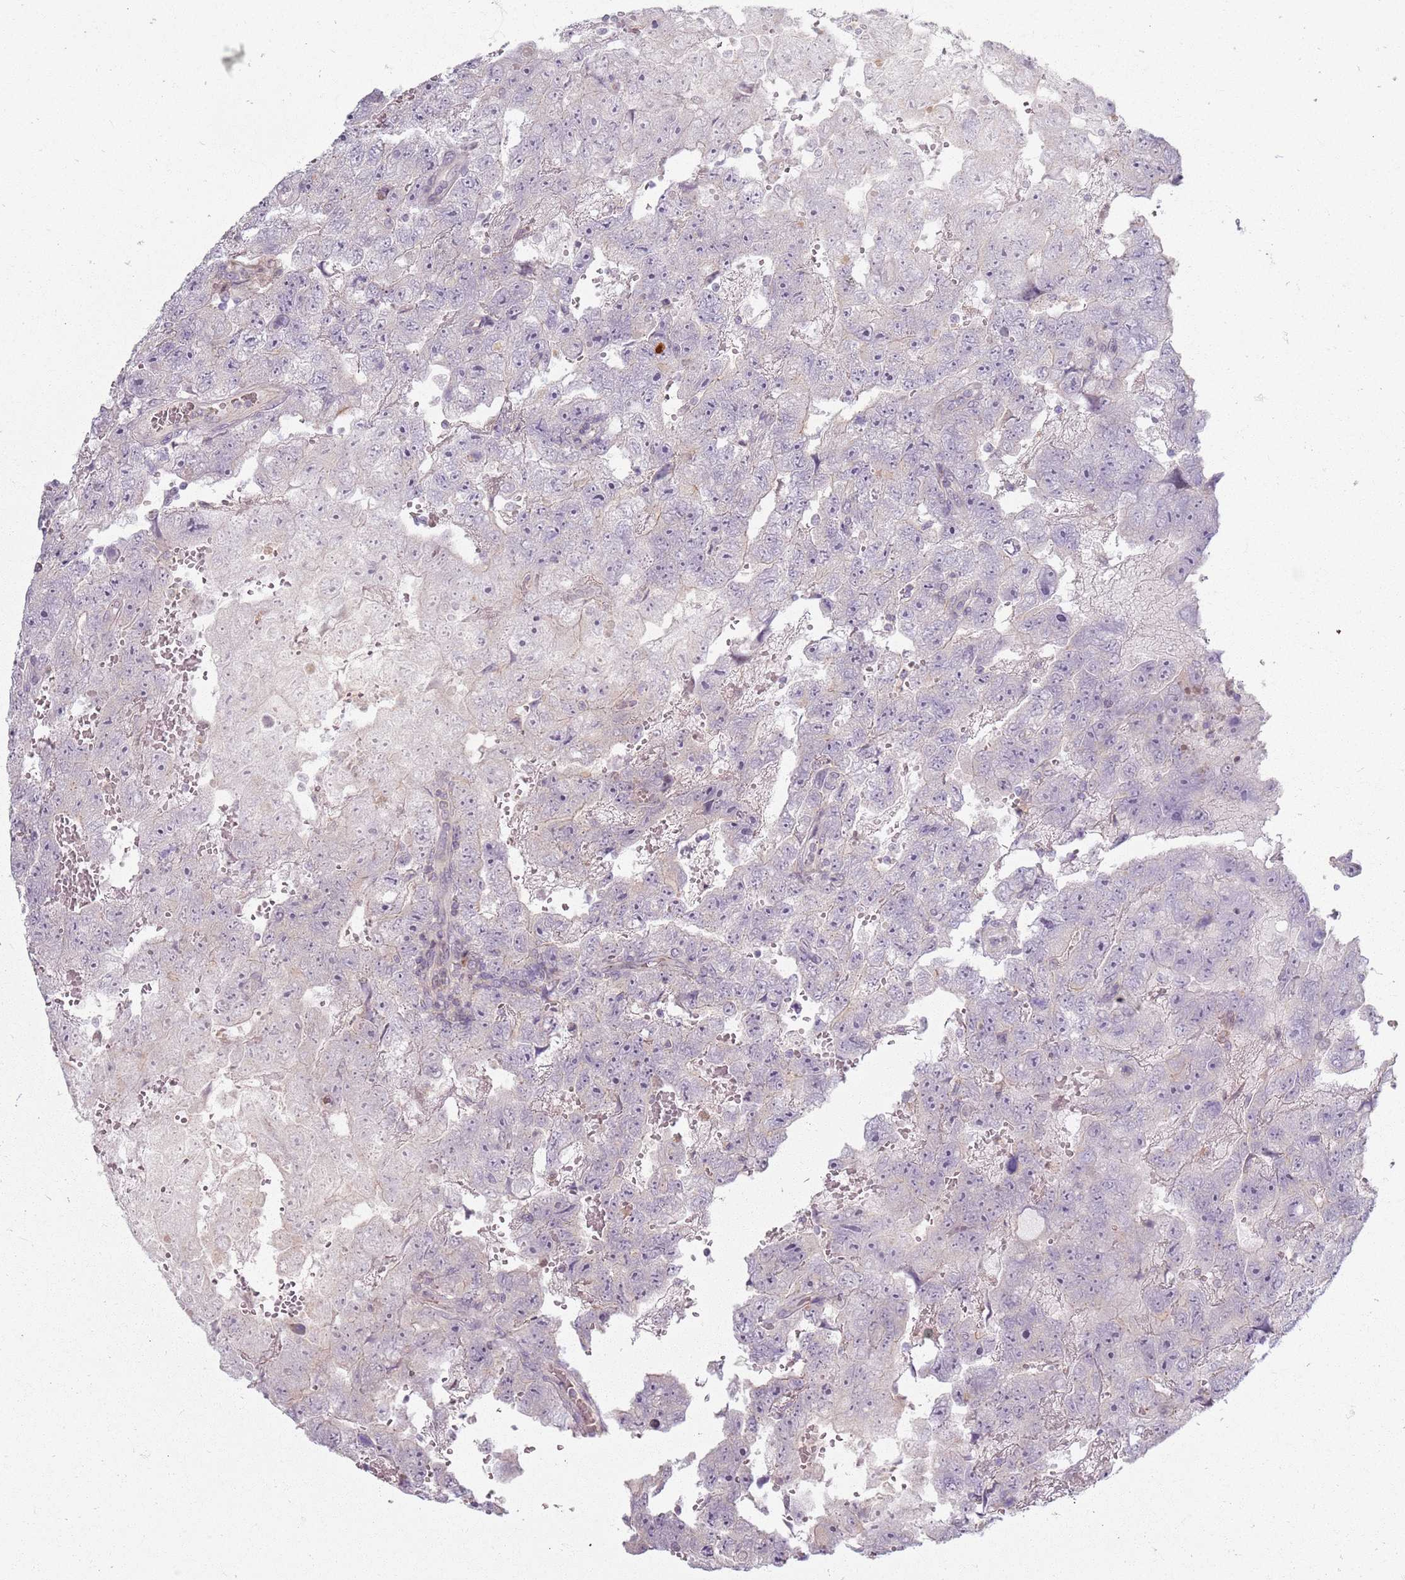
{"staining": {"intensity": "negative", "quantity": "none", "location": "none"}, "tissue": "testis cancer", "cell_type": "Tumor cells", "image_type": "cancer", "snomed": [{"axis": "morphology", "description": "Carcinoma, Embryonal, NOS"}, {"axis": "topography", "description": "Testis"}], "caption": "Tumor cells show no significant protein positivity in testis cancer (embryonal carcinoma). (Immunohistochemistry, brightfield microscopy, high magnification).", "gene": "ZDHHC2", "patient": {"sex": "male", "age": 45}}